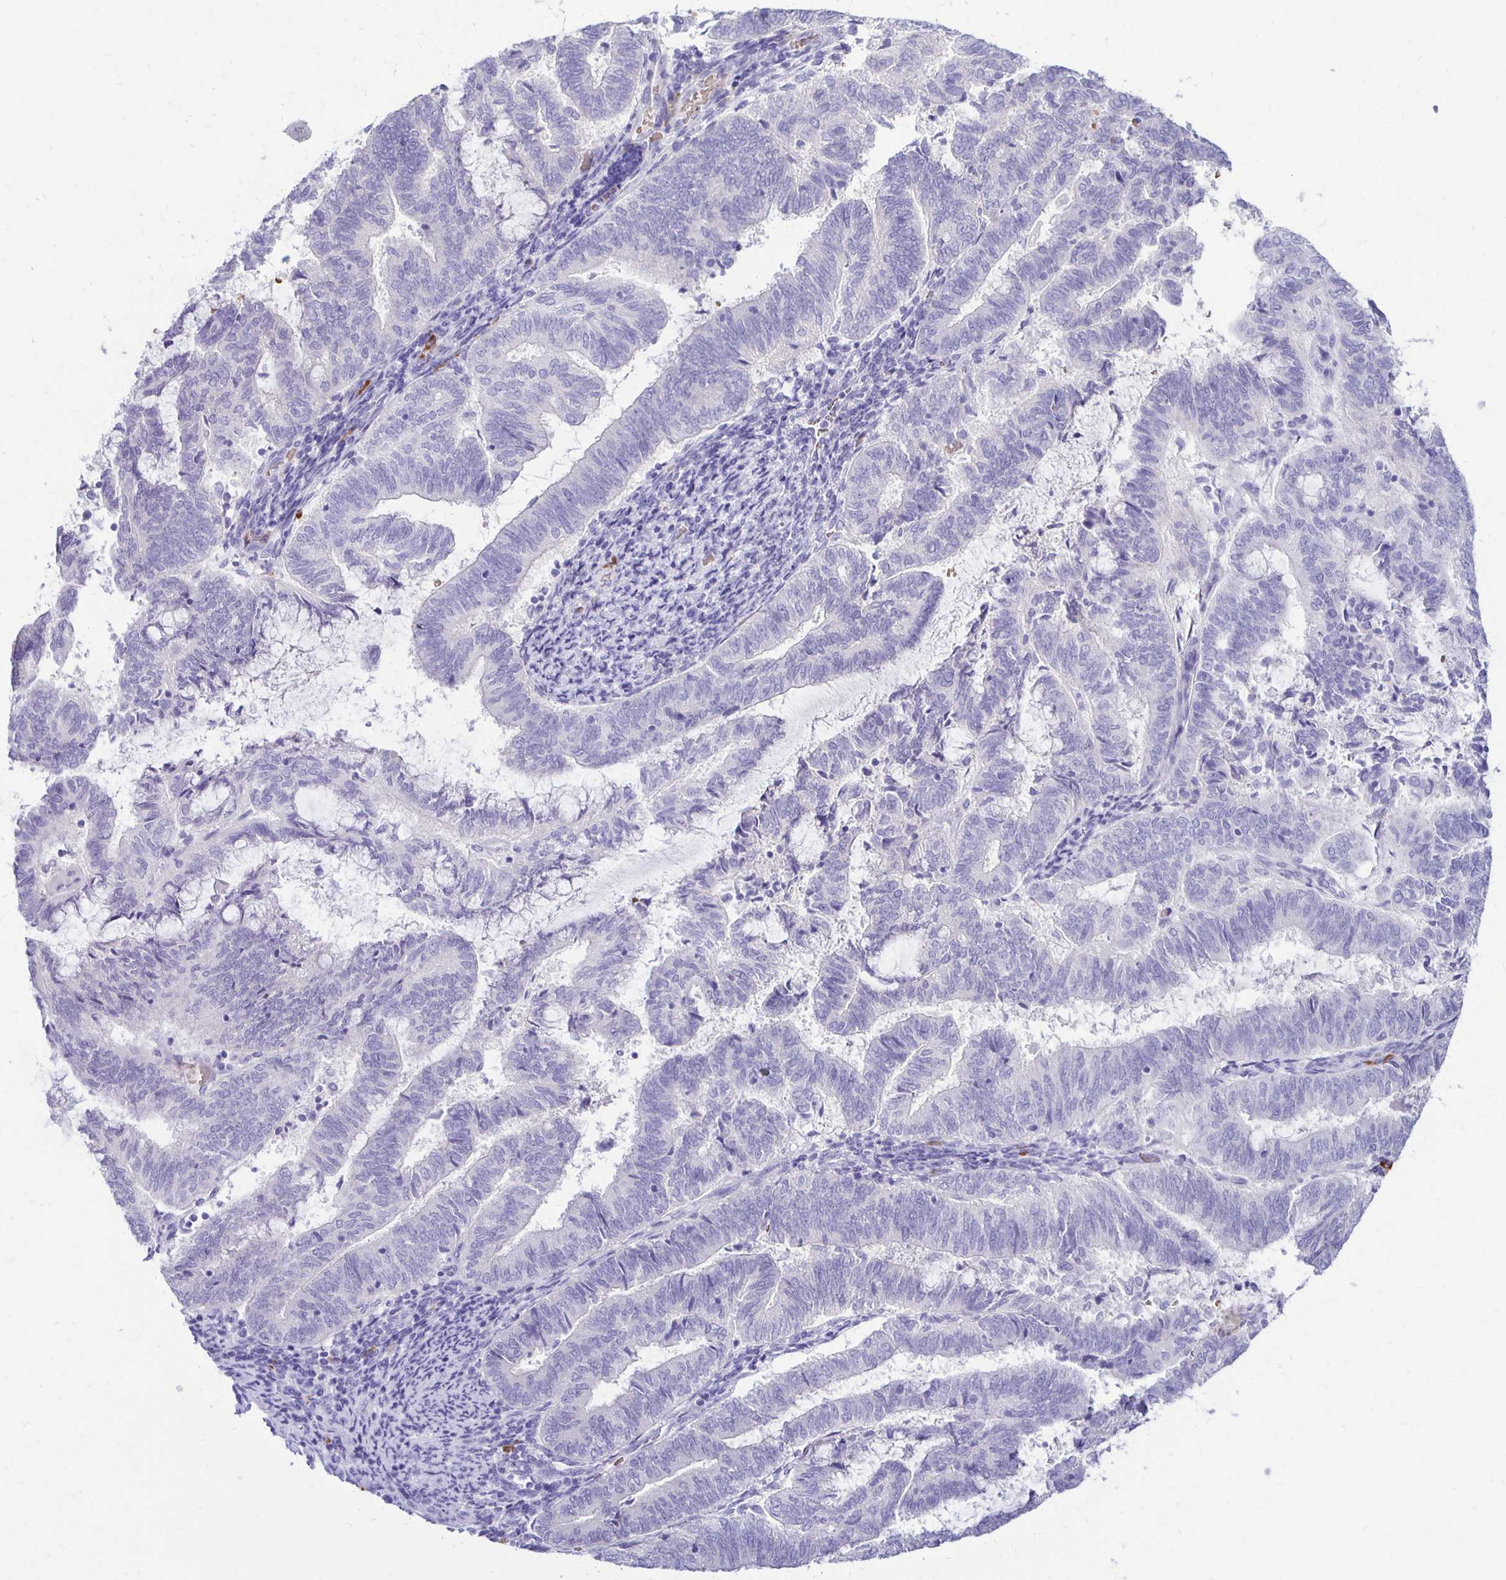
{"staining": {"intensity": "negative", "quantity": "none", "location": "none"}, "tissue": "endometrial cancer", "cell_type": "Tumor cells", "image_type": "cancer", "snomed": [{"axis": "morphology", "description": "Adenocarcinoma, NOS"}, {"axis": "topography", "description": "Endometrium"}], "caption": "Tumor cells show no significant protein staining in adenocarcinoma (endometrial). Nuclei are stained in blue.", "gene": "FNTB", "patient": {"sex": "female", "age": 65}}